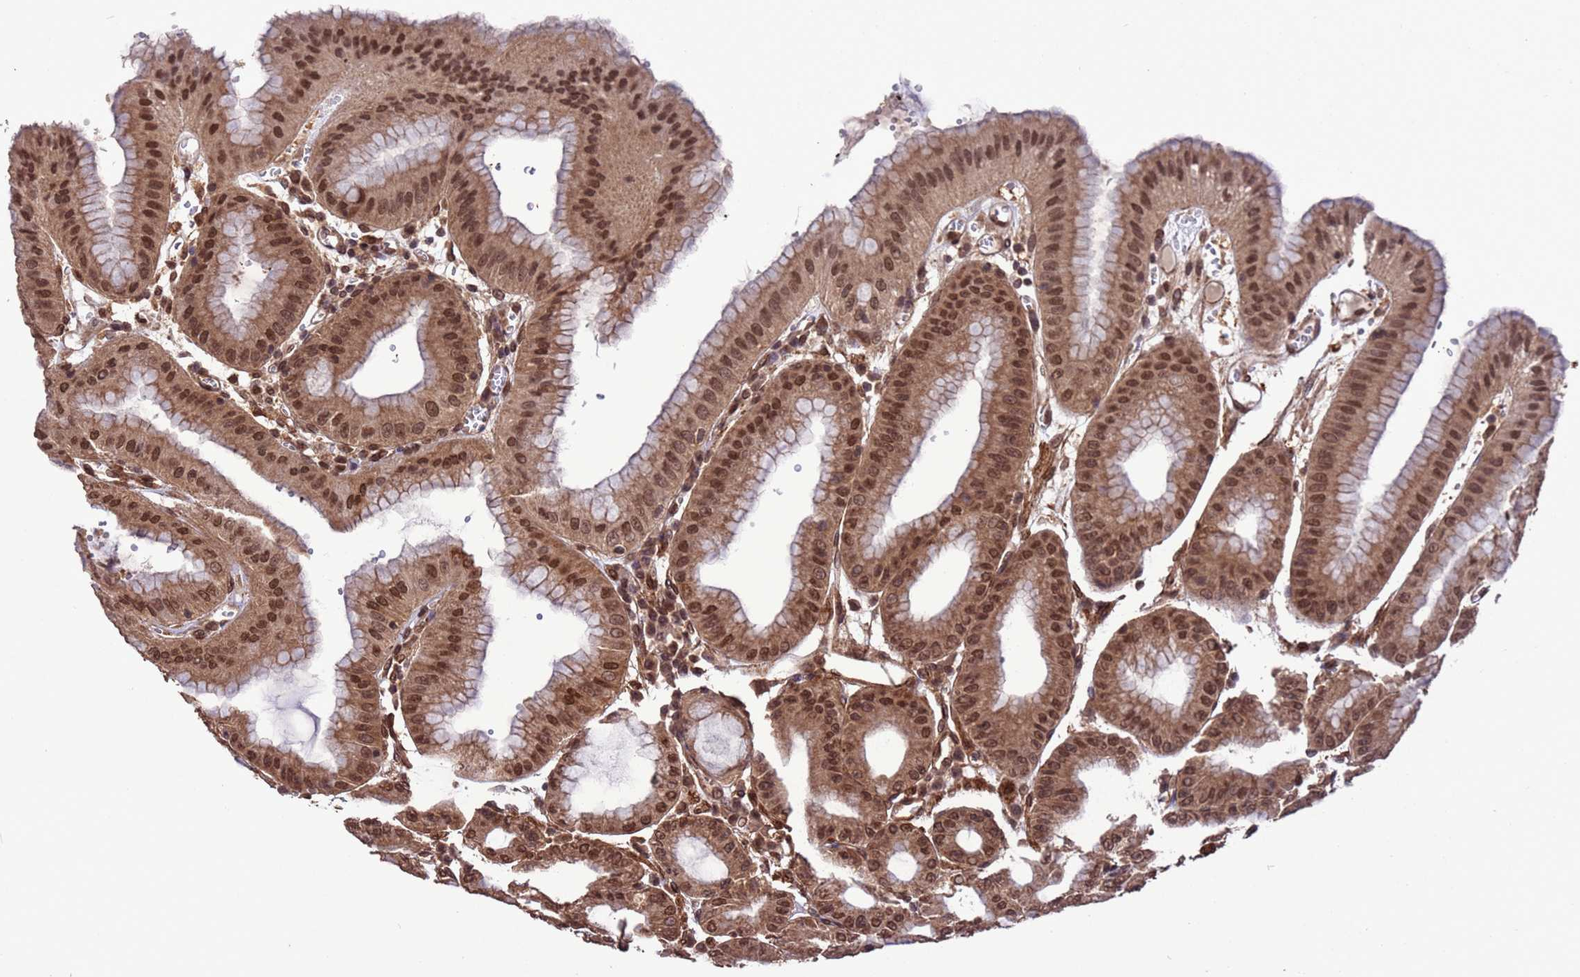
{"staining": {"intensity": "strong", "quantity": ">75%", "location": "cytoplasmic/membranous,nuclear"}, "tissue": "stomach", "cell_type": "Glandular cells", "image_type": "normal", "snomed": [{"axis": "morphology", "description": "Normal tissue, NOS"}, {"axis": "topography", "description": "Stomach, lower"}], "caption": "This image exhibits IHC staining of unremarkable stomach, with high strong cytoplasmic/membranous,nuclear staining in approximately >75% of glandular cells.", "gene": "VSTM4", "patient": {"sex": "male", "age": 71}}